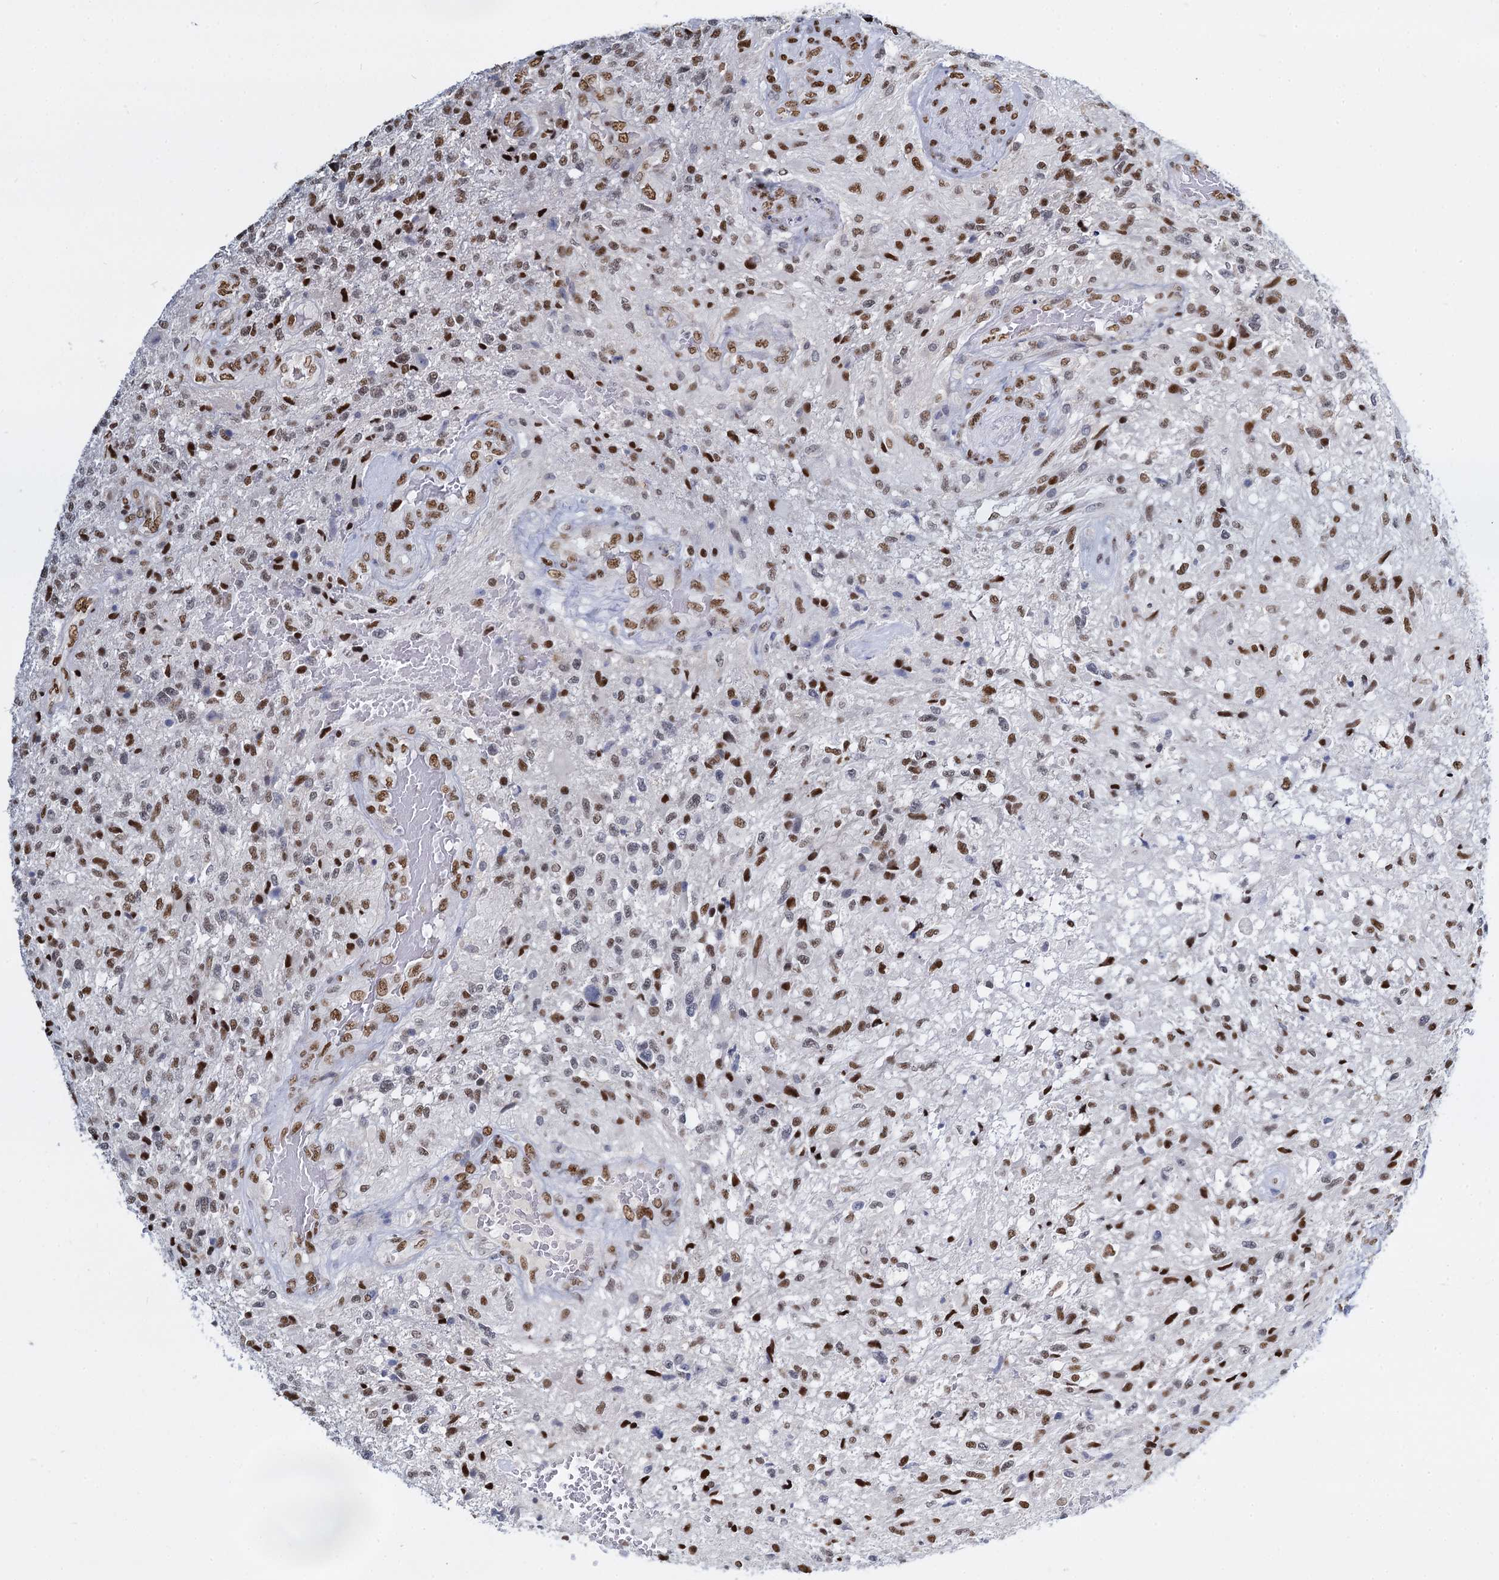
{"staining": {"intensity": "moderate", "quantity": ">75%", "location": "nuclear"}, "tissue": "glioma", "cell_type": "Tumor cells", "image_type": "cancer", "snomed": [{"axis": "morphology", "description": "Glioma, malignant, High grade"}, {"axis": "topography", "description": "Brain"}], "caption": "Tumor cells show medium levels of moderate nuclear expression in about >75% of cells in human glioma.", "gene": "DCPS", "patient": {"sex": "male", "age": 56}}